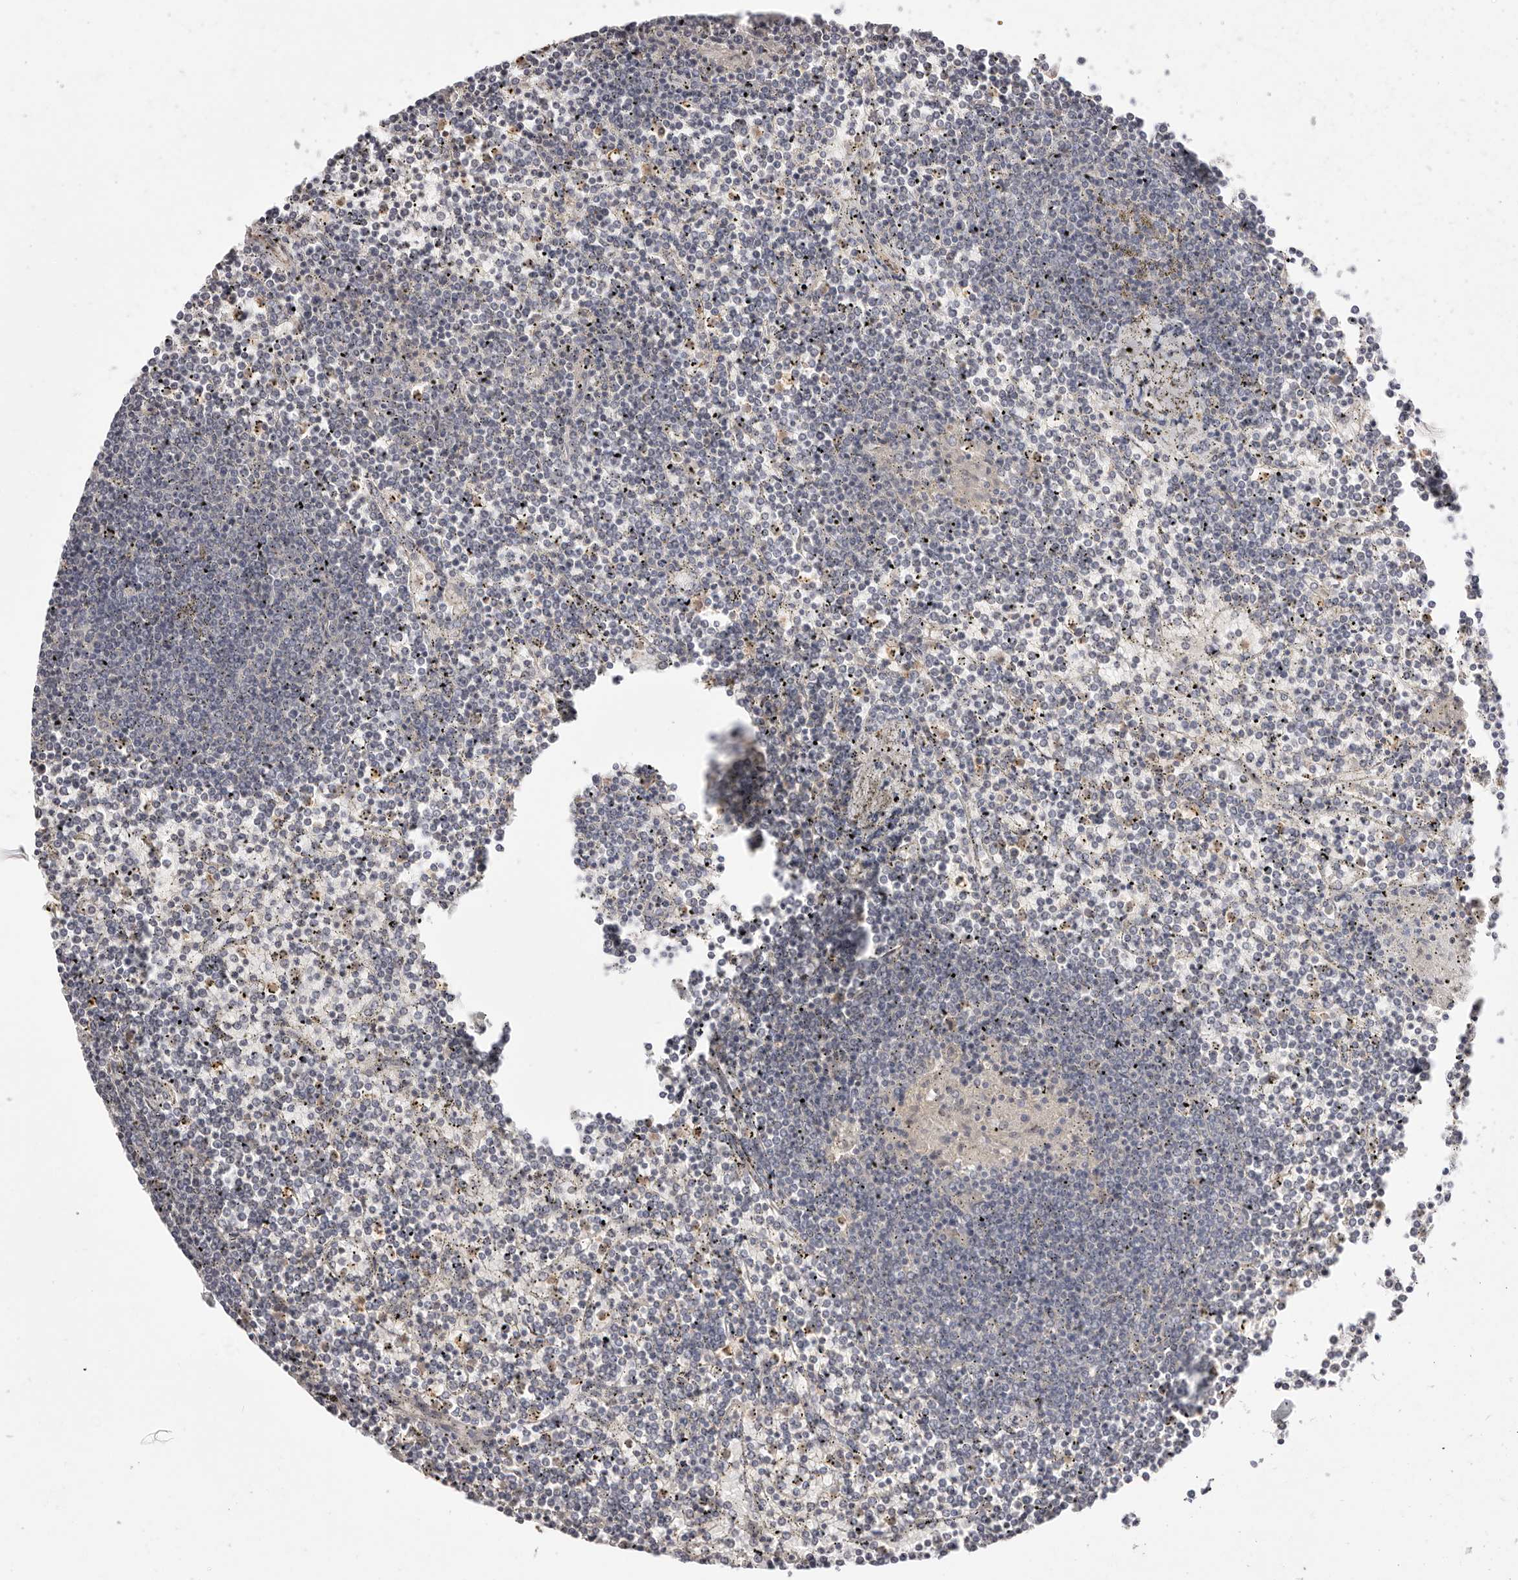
{"staining": {"intensity": "negative", "quantity": "none", "location": "none"}, "tissue": "lymphoma", "cell_type": "Tumor cells", "image_type": "cancer", "snomed": [{"axis": "morphology", "description": "Malignant lymphoma, non-Hodgkin's type, Low grade"}, {"axis": "topography", "description": "Spleen"}], "caption": "Malignant lymphoma, non-Hodgkin's type (low-grade) stained for a protein using IHC exhibits no expression tumor cells.", "gene": "SLC35B2", "patient": {"sex": "female", "age": 19}}